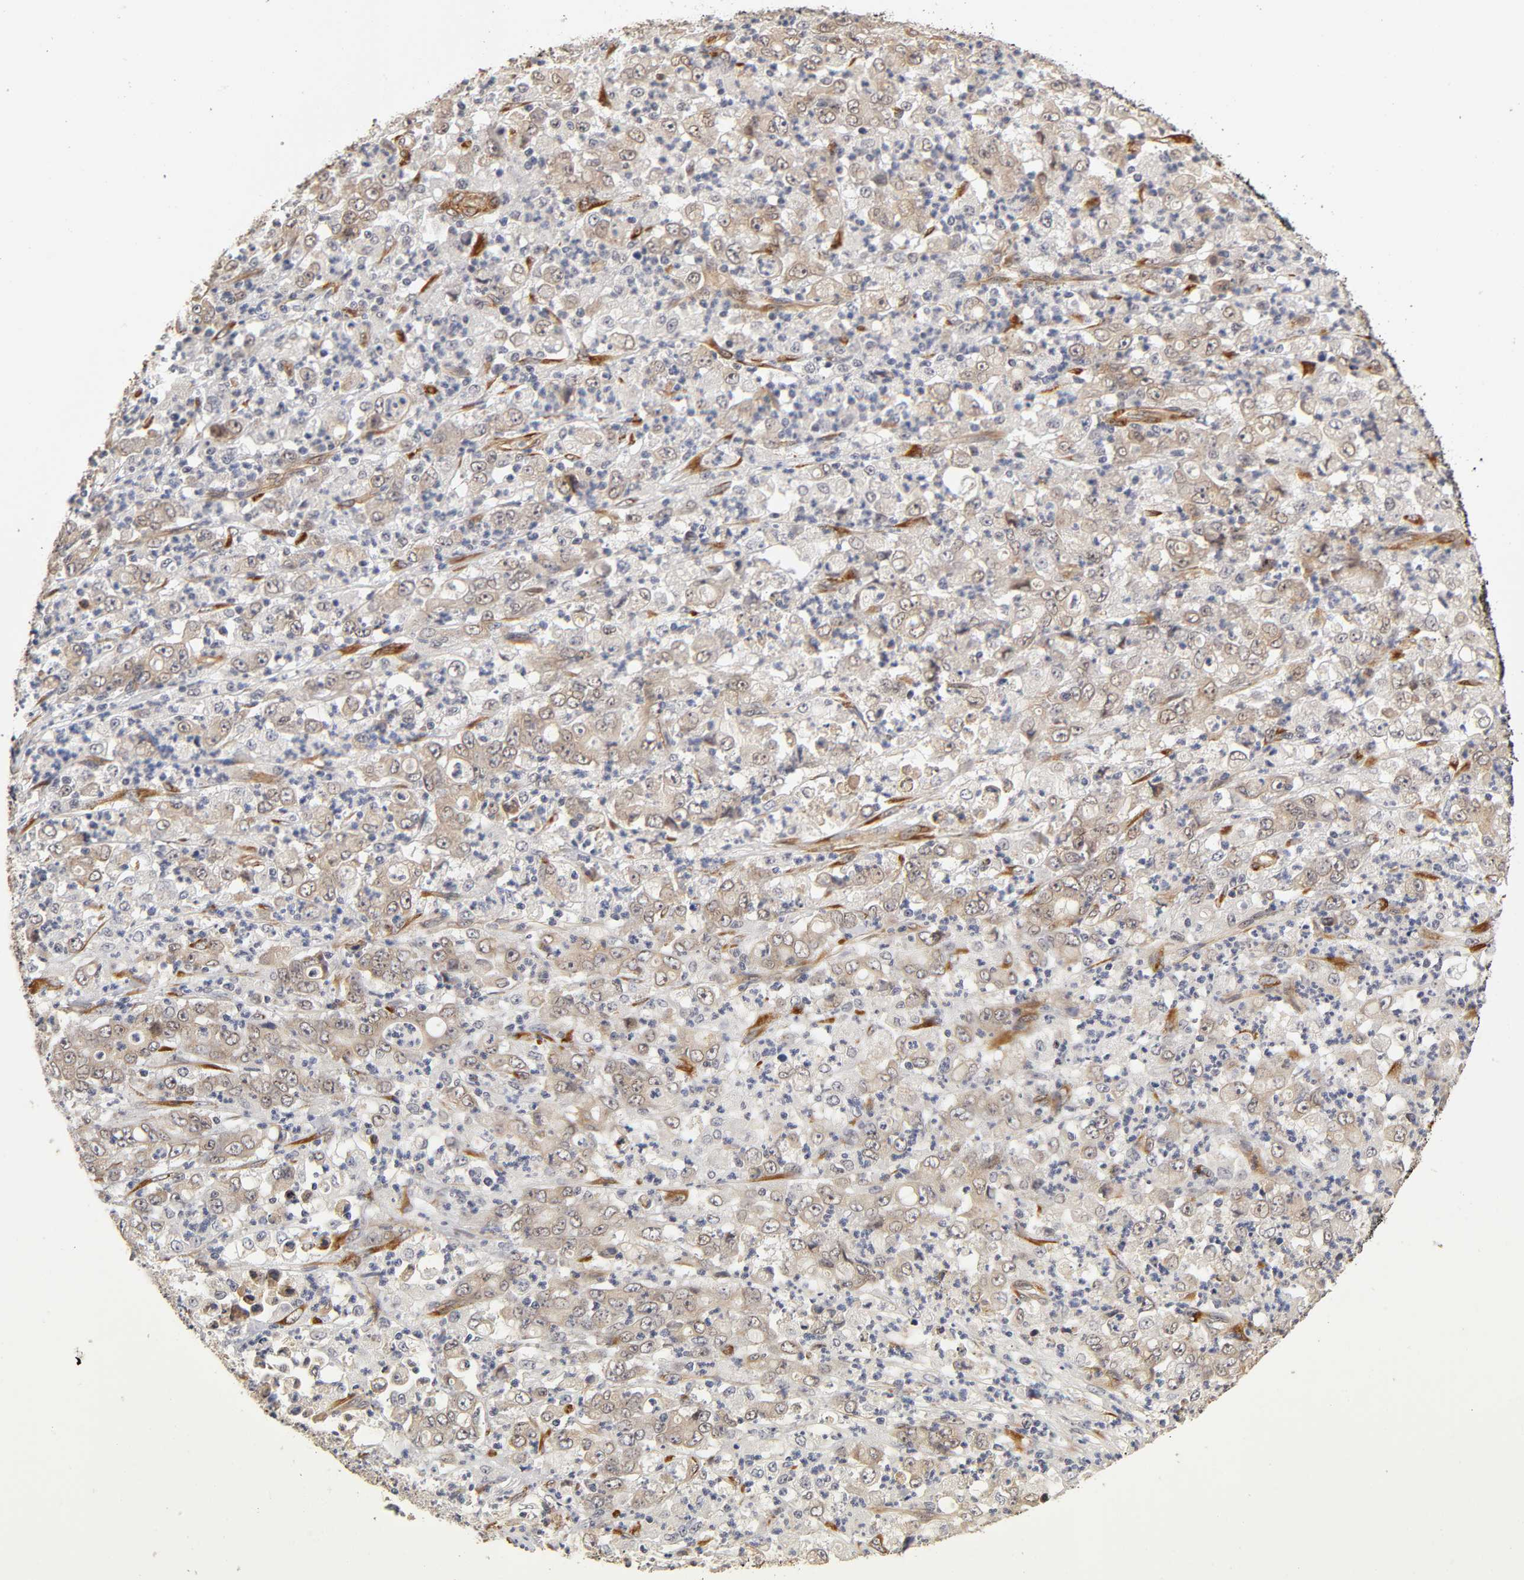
{"staining": {"intensity": "weak", "quantity": ">75%", "location": "cytoplasmic/membranous"}, "tissue": "stomach cancer", "cell_type": "Tumor cells", "image_type": "cancer", "snomed": [{"axis": "morphology", "description": "Adenocarcinoma, NOS"}, {"axis": "topography", "description": "Stomach, lower"}], "caption": "Protein analysis of stomach cancer tissue displays weak cytoplasmic/membranous positivity in about >75% of tumor cells. (DAB (3,3'-diaminobenzidine) IHC with brightfield microscopy, high magnification).", "gene": "LAMB1", "patient": {"sex": "female", "age": 71}}